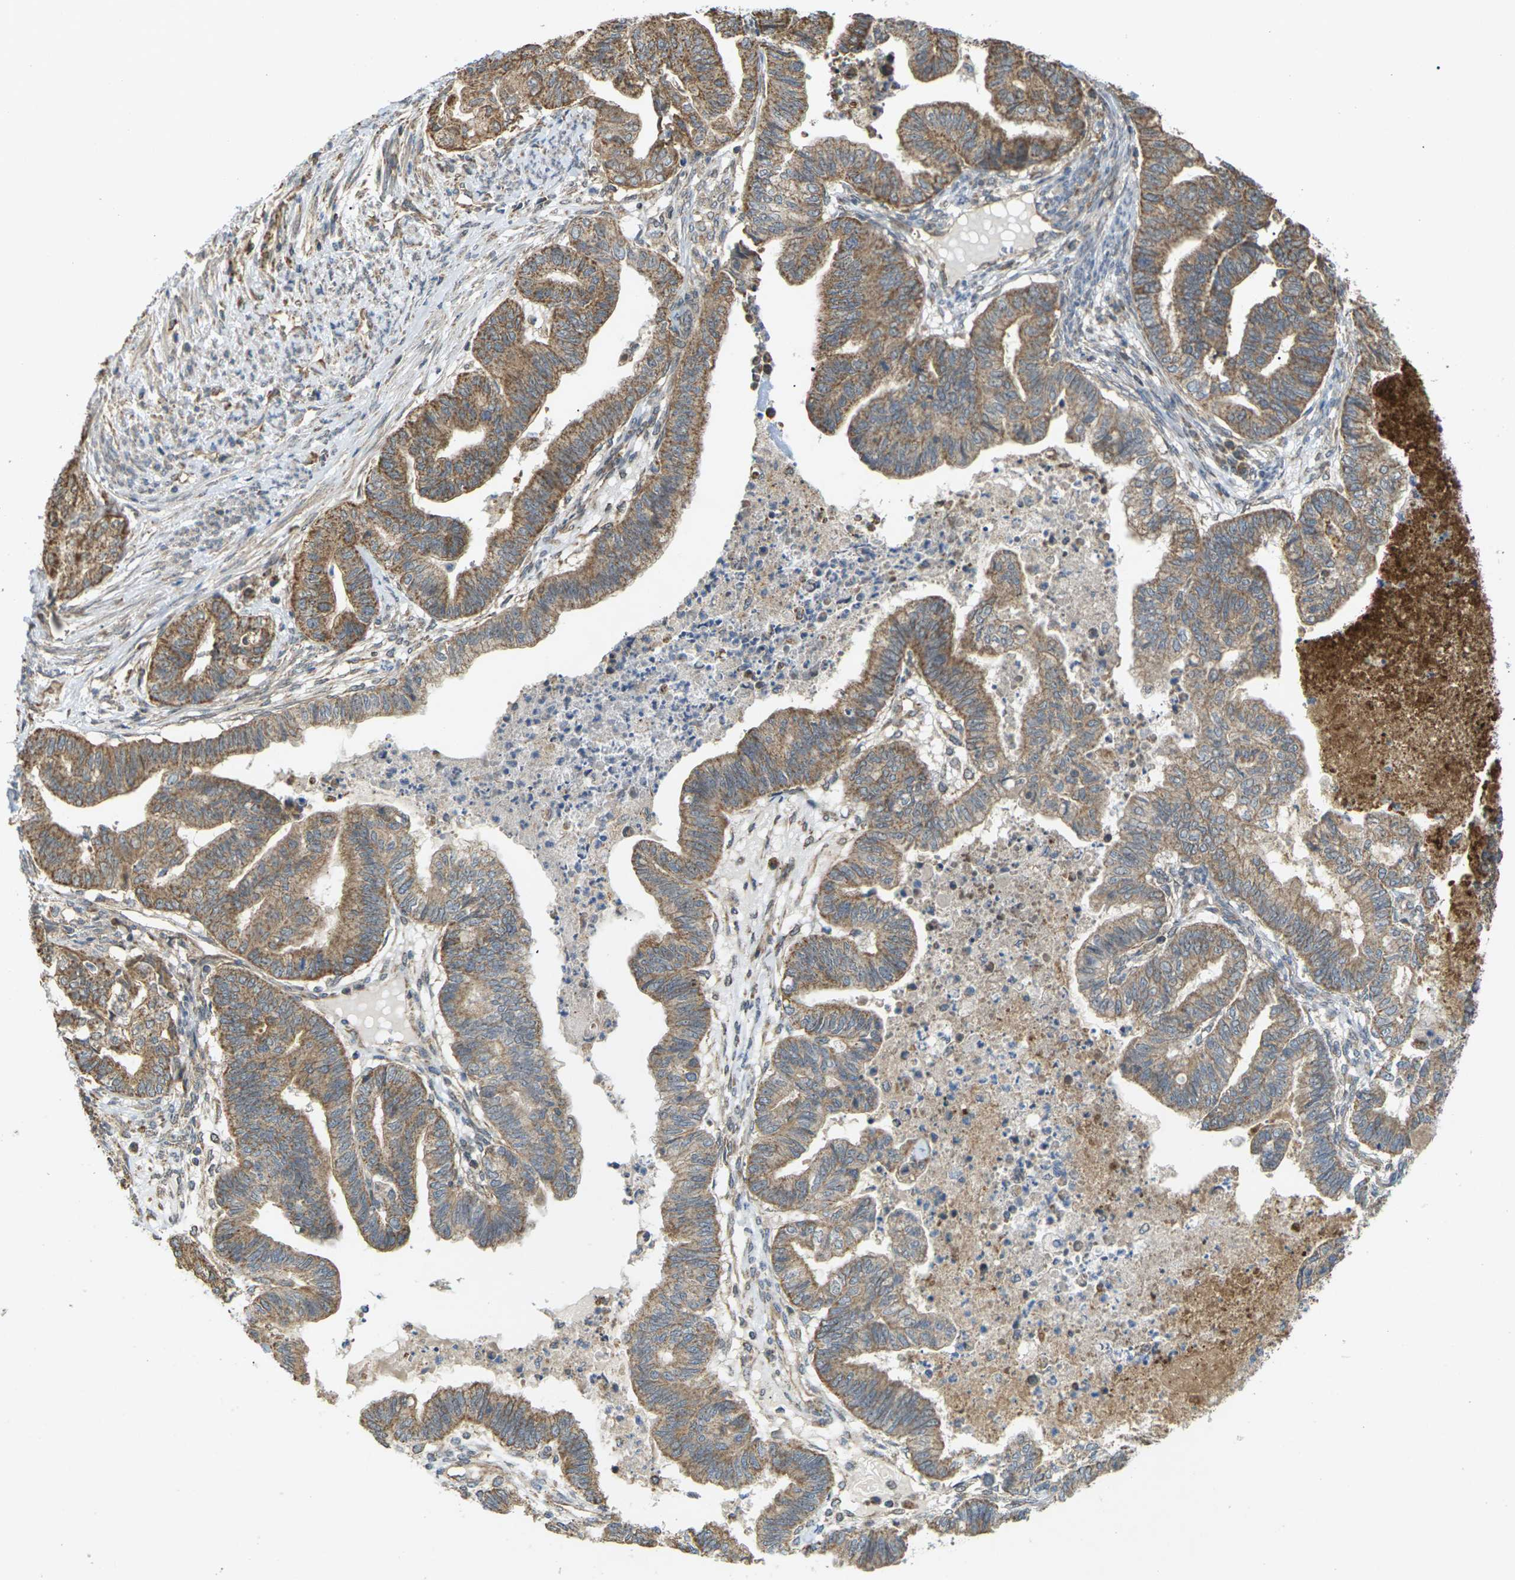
{"staining": {"intensity": "moderate", "quantity": ">75%", "location": "cytoplasmic/membranous"}, "tissue": "endometrial cancer", "cell_type": "Tumor cells", "image_type": "cancer", "snomed": [{"axis": "morphology", "description": "Adenocarcinoma, NOS"}, {"axis": "topography", "description": "Endometrium"}], "caption": "Endometrial adenocarcinoma was stained to show a protein in brown. There is medium levels of moderate cytoplasmic/membranous positivity in approximately >75% of tumor cells. (Stains: DAB in brown, nuclei in blue, Microscopy: brightfield microscopy at high magnification).", "gene": "KSR1", "patient": {"sex": "female", "age": 79}}